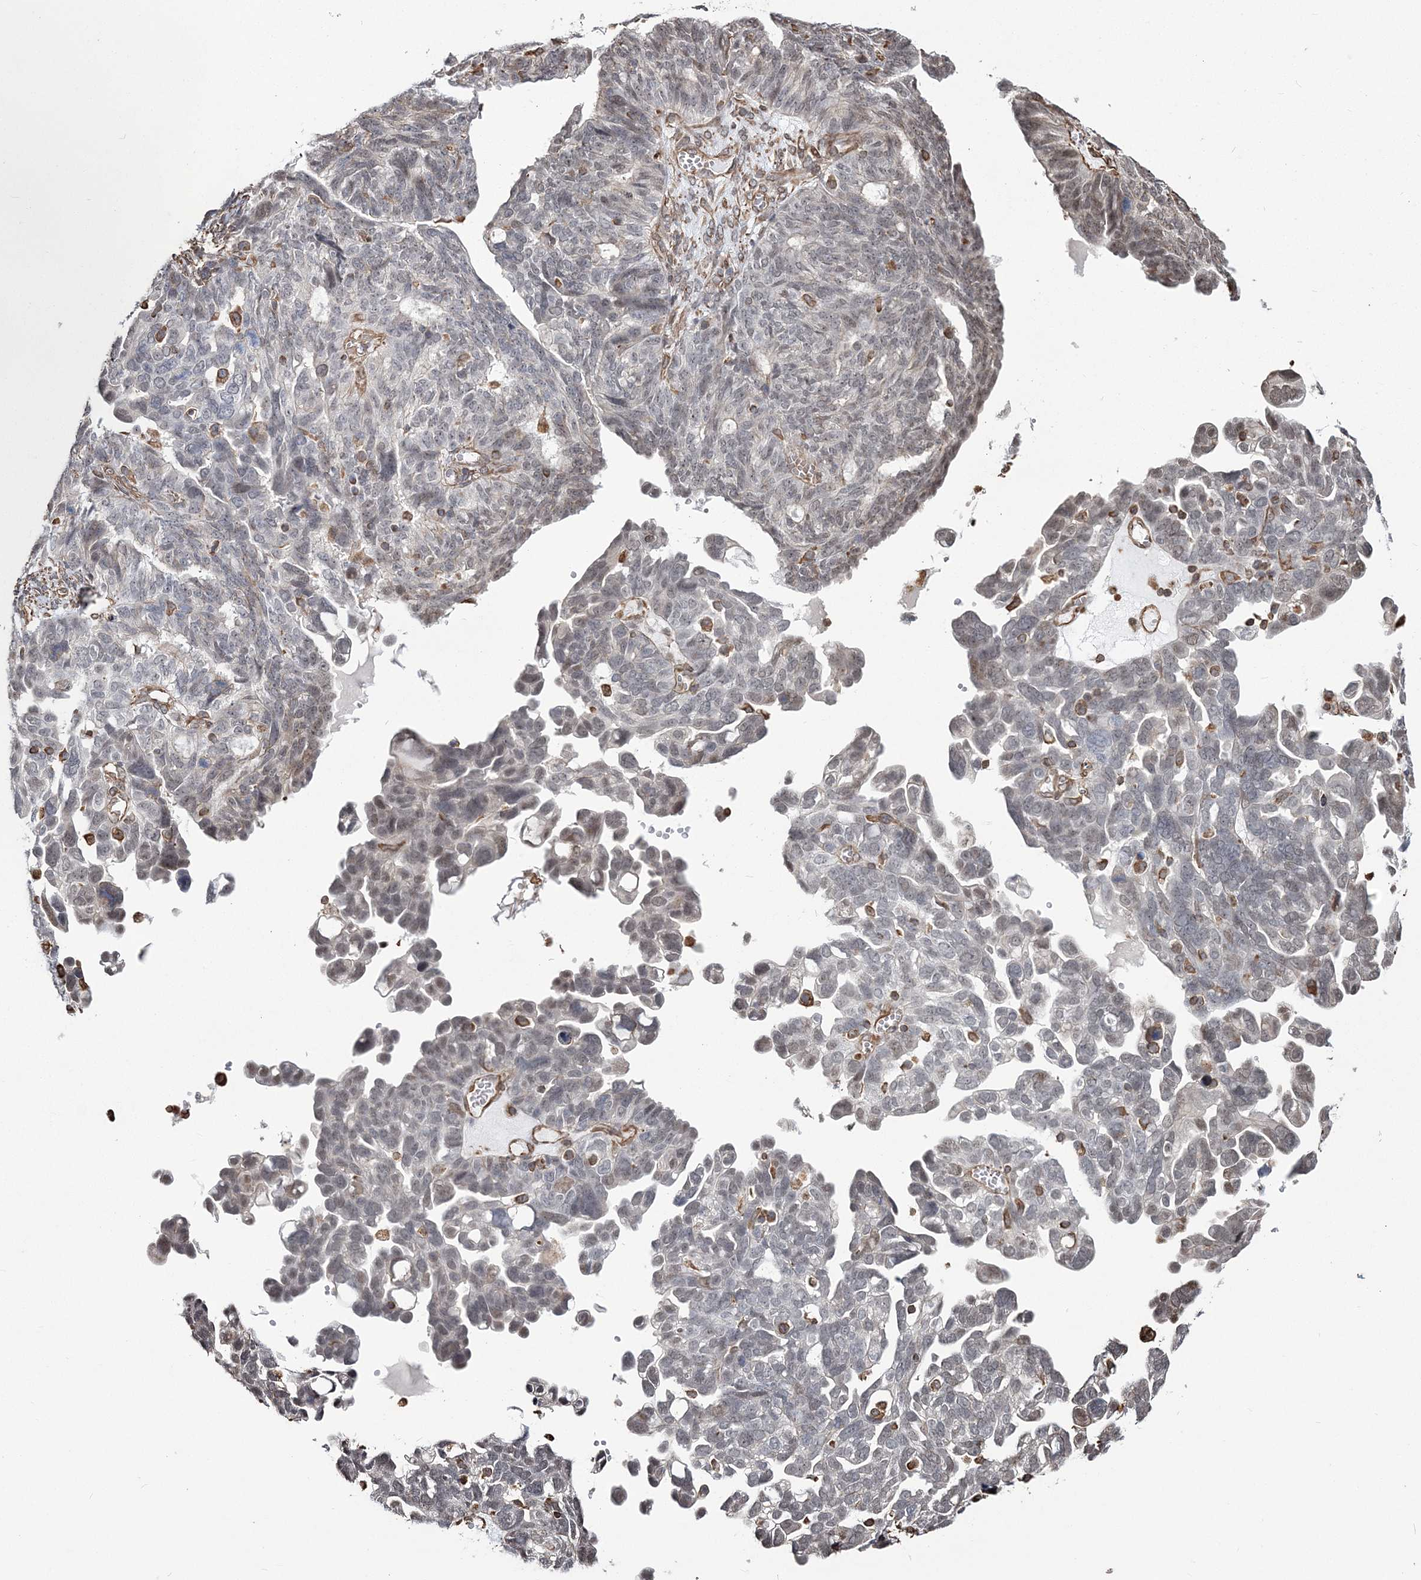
{"staining": {"intensity": "weak", "quantity": "25%-75%", "location": "nuclear"}, "tissue": "ovarian cancer", "cell_type": "Tumor cells", "image_type": "cancer", "snomed": [{"axis": "morphology", "description": "Cystadenocarcinoma, serous, NOS"}, {"axis": "topography", "description": "Ovary"}], "caption": "Immunohistochemical staining of human ovarian serous cystadenocarcinoma shows weak nuclear protein positivity in approximately 25%-75% of tumor cells.", "gene": "ATP11B", "patient": {"sex": "female", "age": 79}}